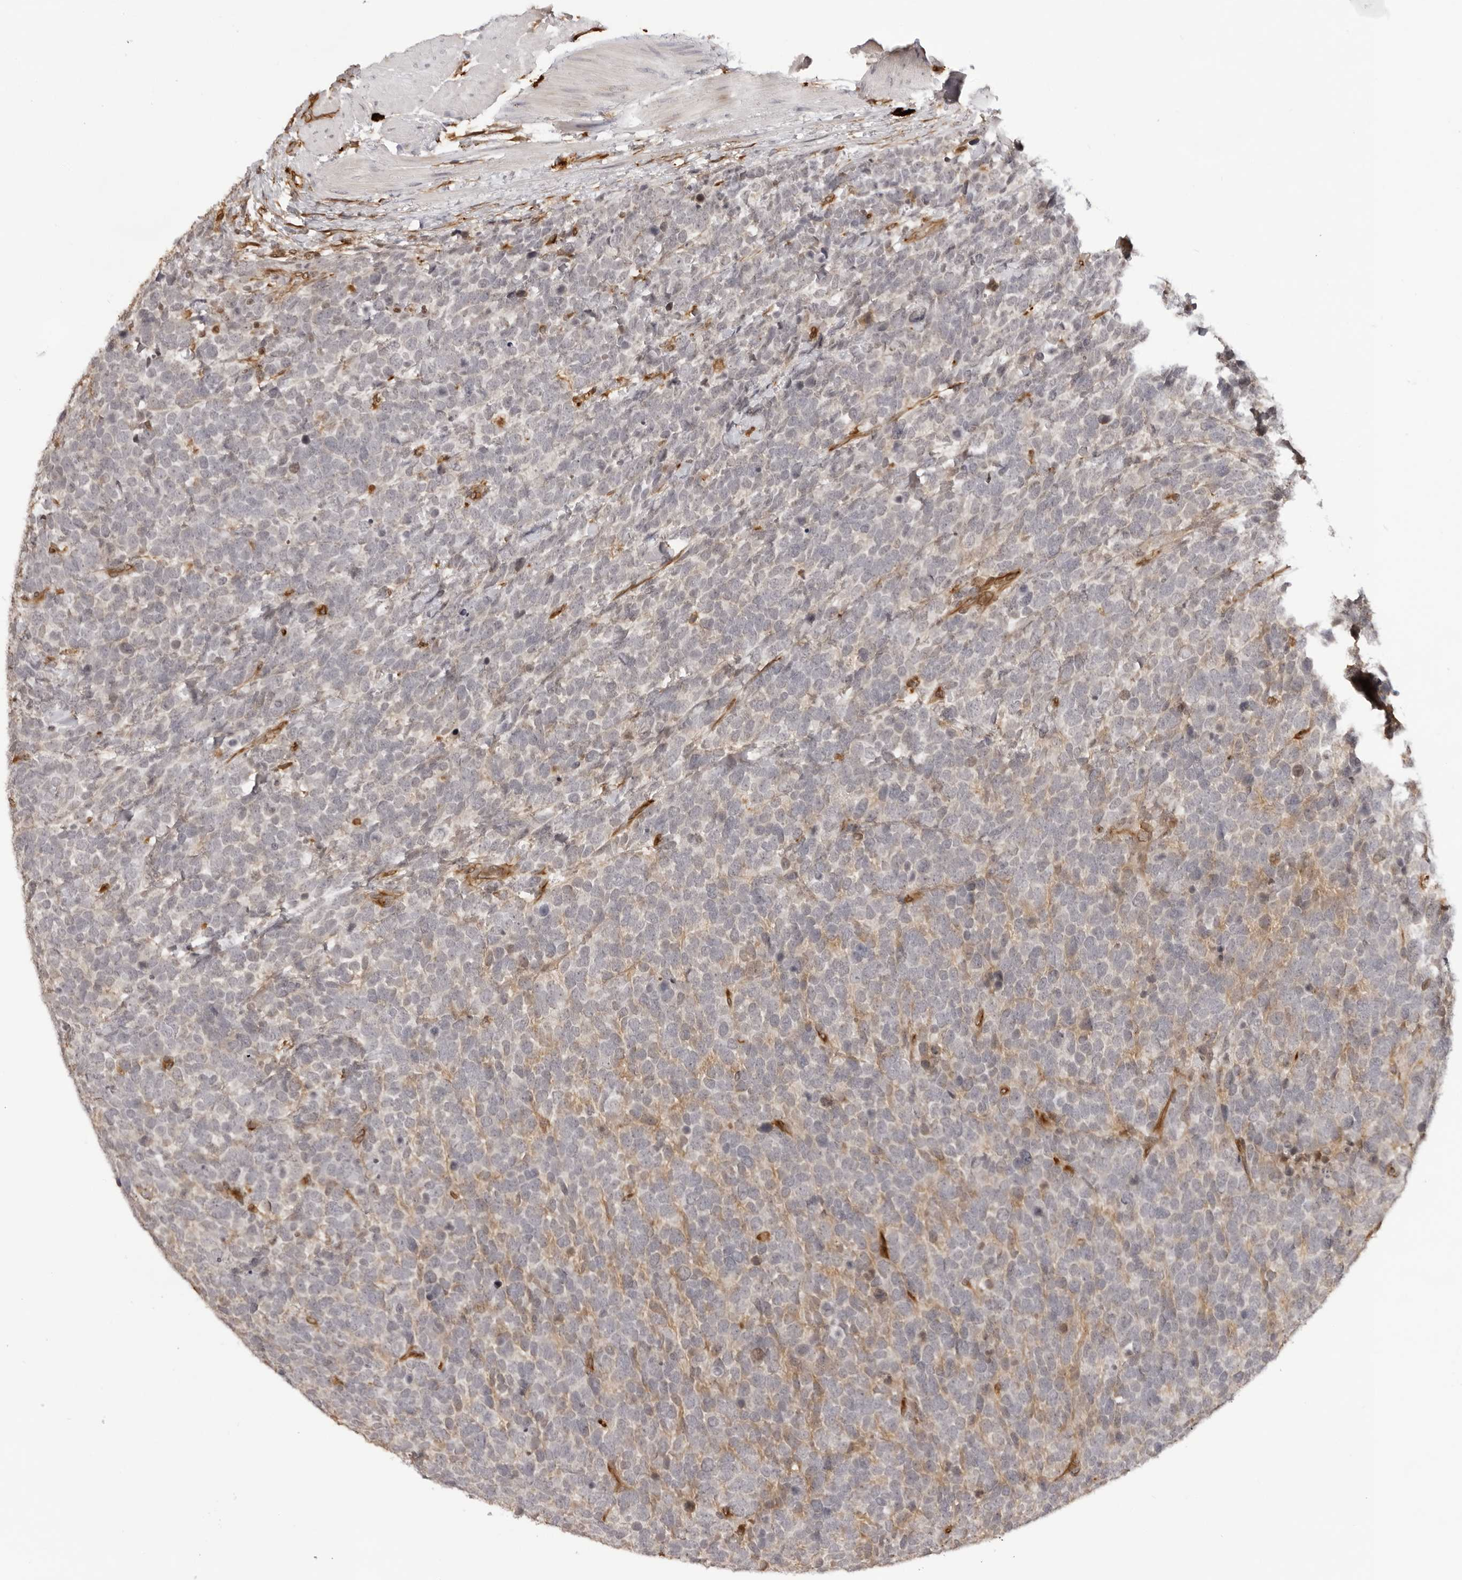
{"staining": {"intensity": "negative", "quantity": "none", "location": "none"}, "tissue": "urothelial cancer", "cell_type": "Tumor cells", "image_type": "cancer", "snomed": [{"axis": "morphology", "description": "Urothelial carcinoma, High grade"}, {"axis": "topography", "description": "Urinary bladder"}], "caption": "This is a photomicrograph of IHC staining of urothelial cancer, which shows no staining in tumor cells. The staining was performed using DAB (3,3'-diaminobenzidine) to visualize the protein expression in brown, while the nuclei were stained in blue with hematoxylin (Magnification: 20x).", "gene": "DYNLT5", "patient": {"sex": "female", "age": 82}}